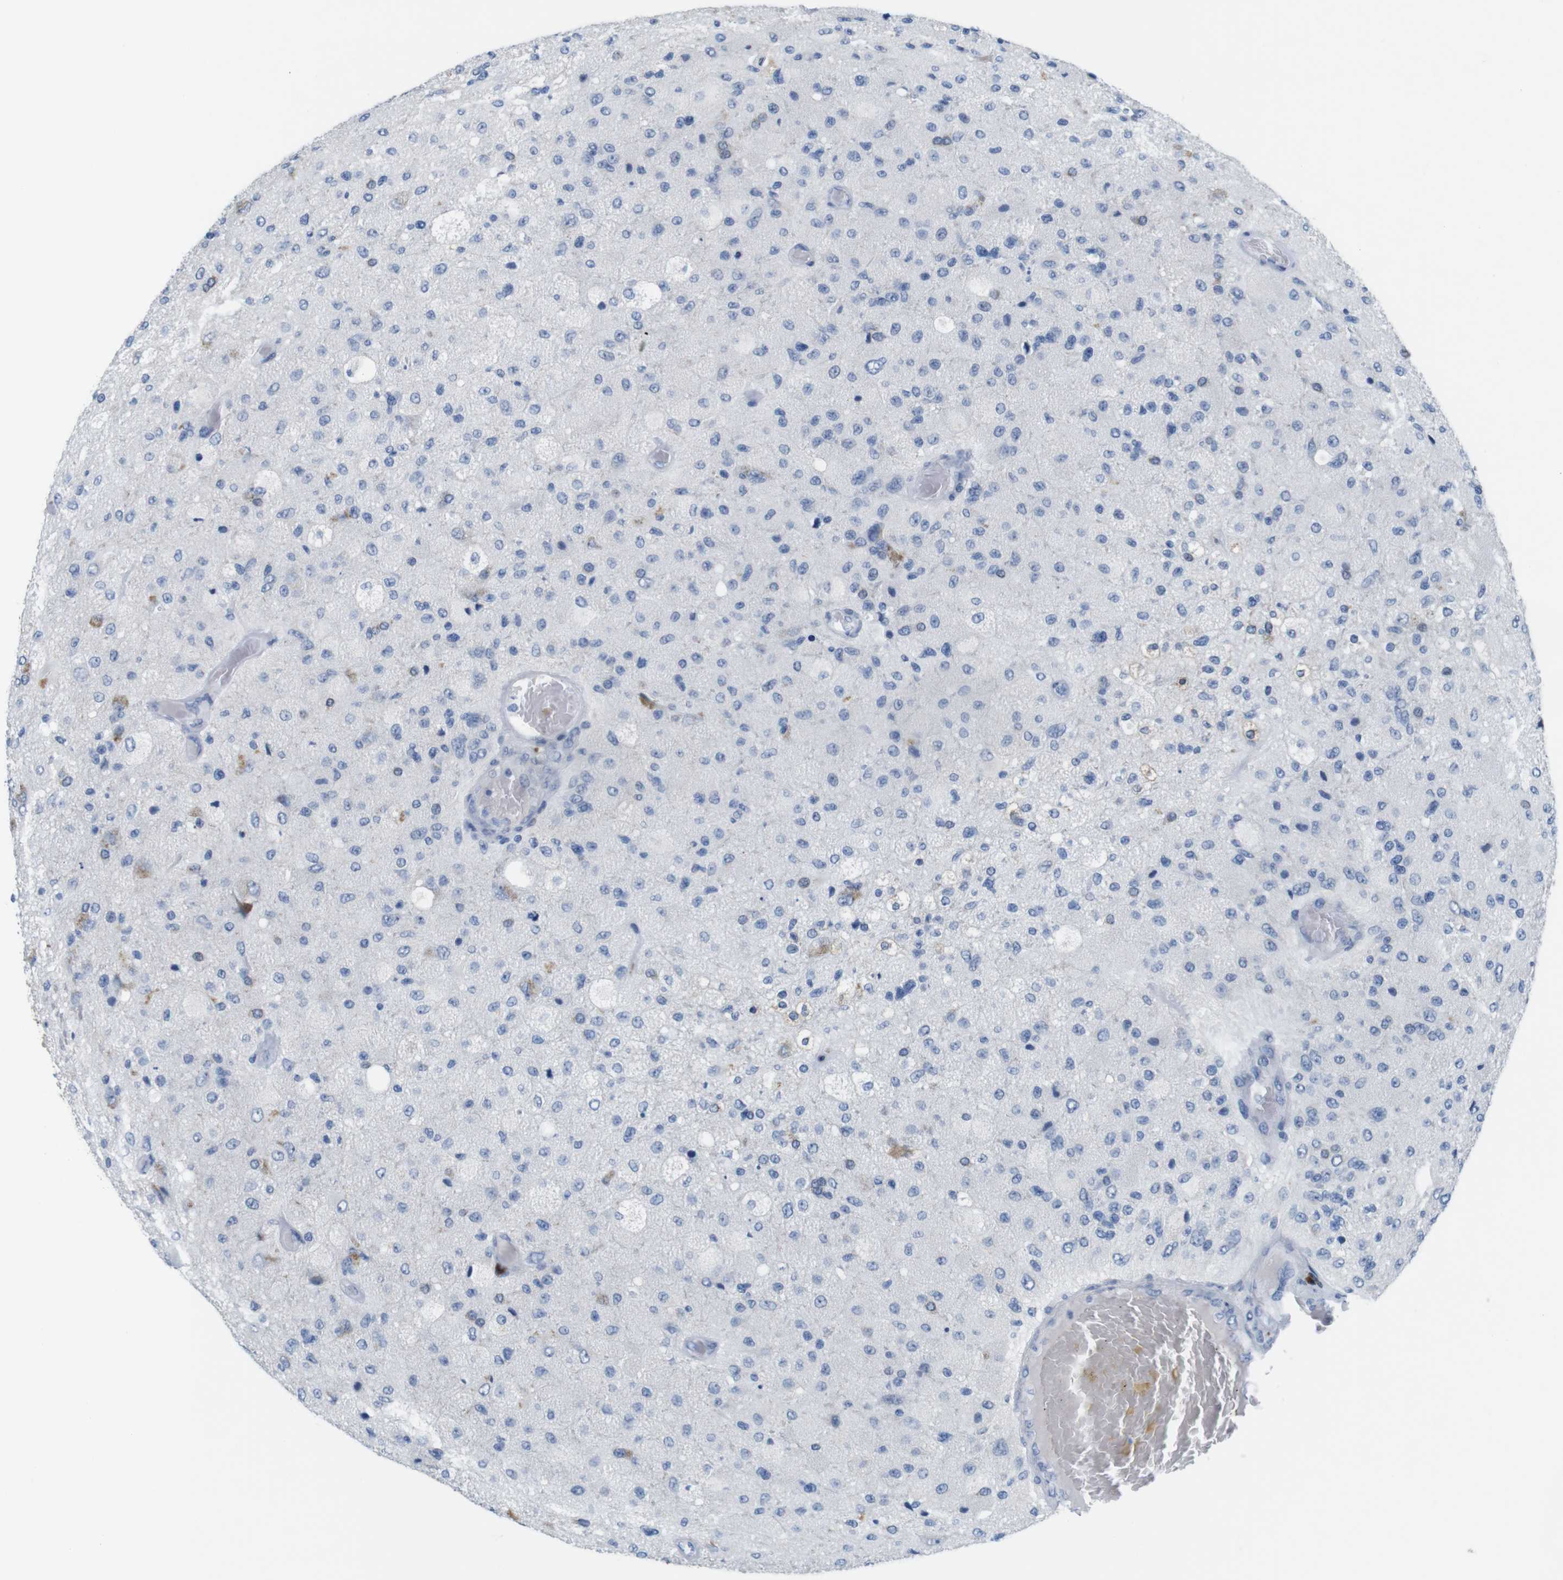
{"staining": {"intensity": "negative", "quantity": "none", "location": "none"}, "tissue": "glioma", "cell_type": "Tumor cells", "image_type": "cancer", "snomed": [{"axis": "morphology", "description": "Normal tissue, NOS"}, {"axis": "morphology", "description": "Glioma, malignant, High grade"}, {"axis": "topography", "description": "Cerebral cortex"}], "caption": "High-grade glioma (malignant) was stained to show a protein in brown. There is no significant staining in tumor cells.", "gene": "GOLGA2", "patient": {"sex": "male", "age": 77}}